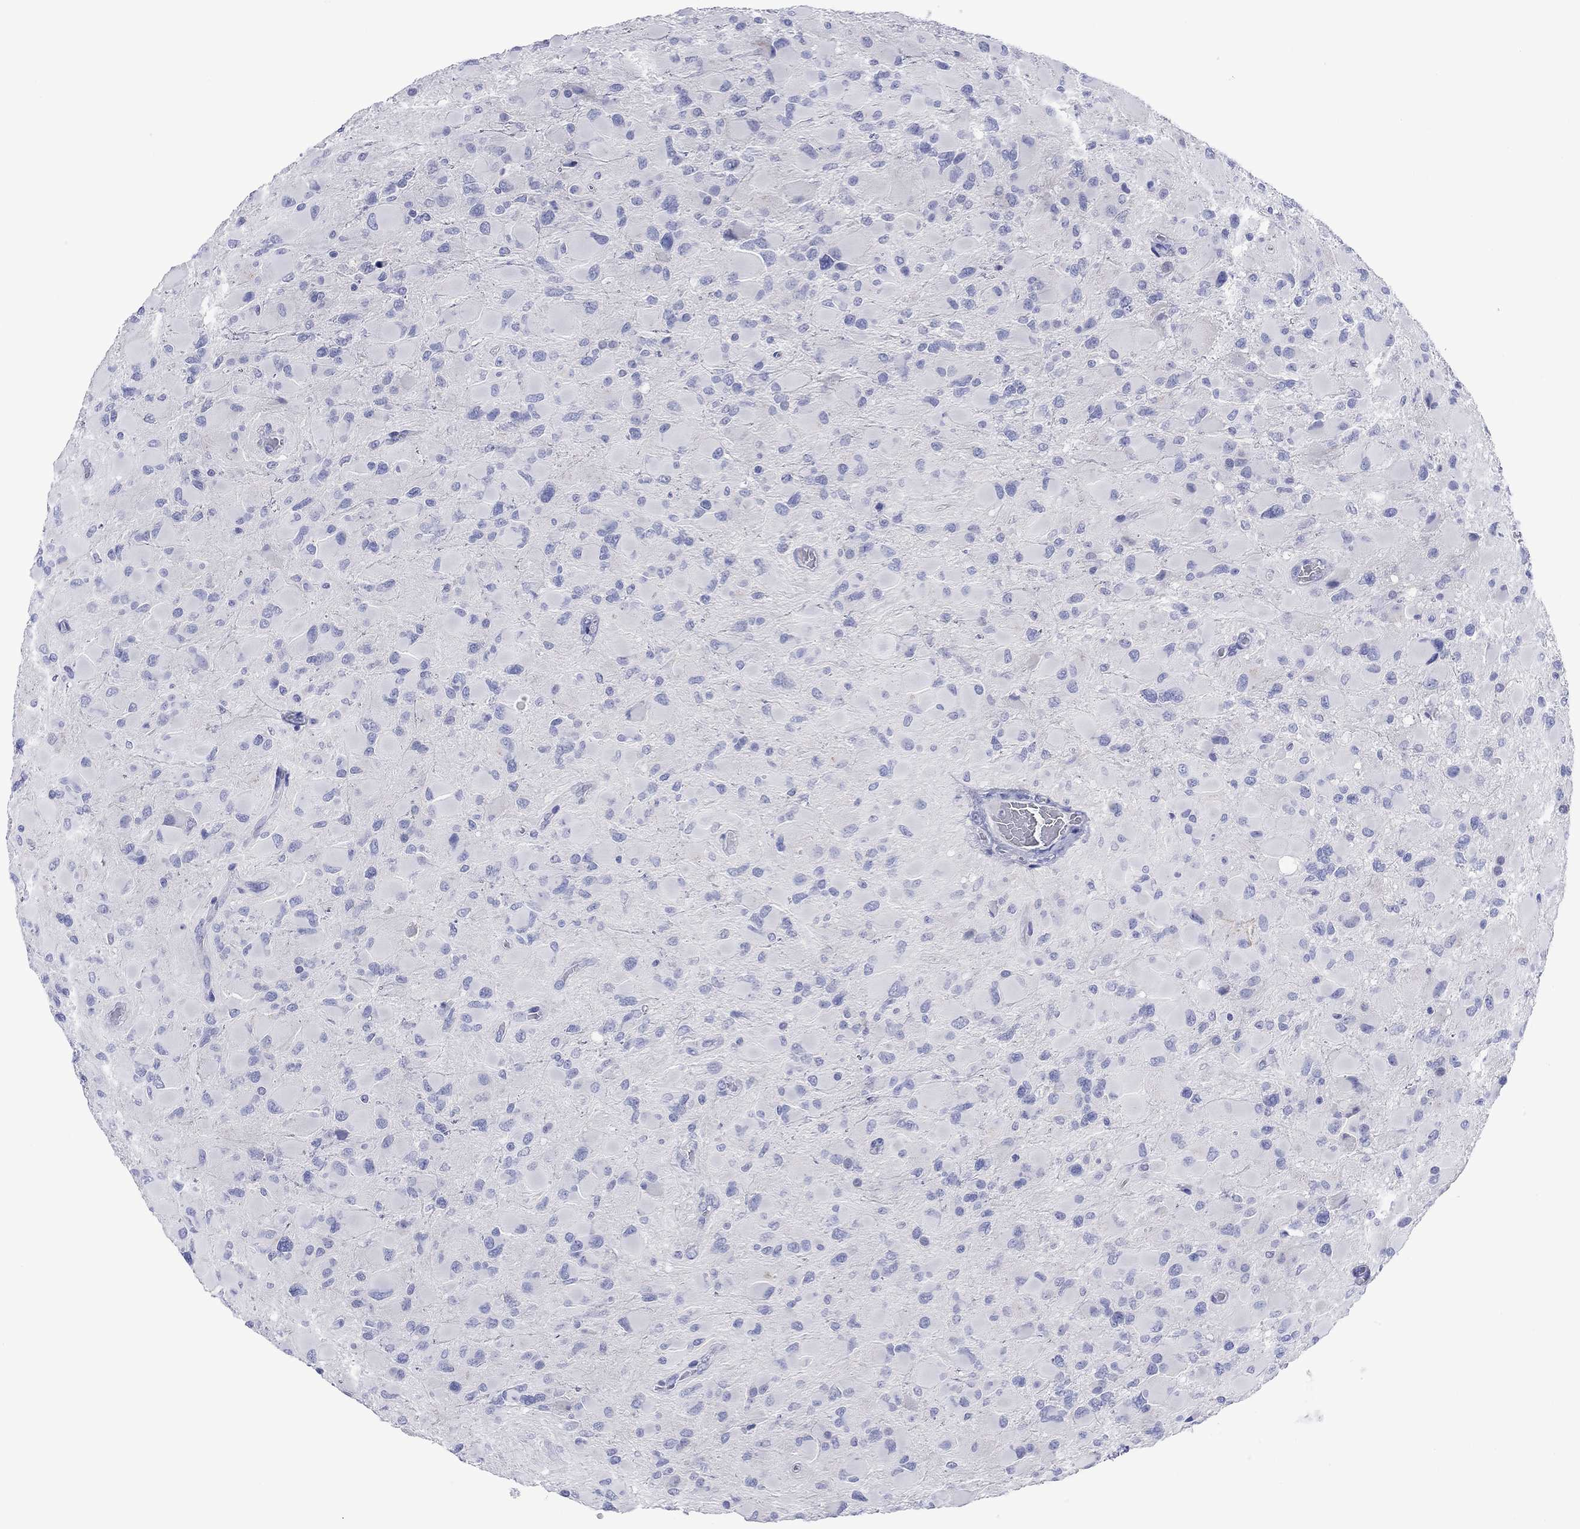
{"staining": {"intensity": "negative", "quantity": "none", "location": "none"}, "tissue": "glioma", "cell_type": "Tumor cells", "image_type": "cancer", "snomed": [{"axis": "morphology", "description": "Glioma, malignant, High grade"}, {"axis": "topography", "description": "Cerebral cortex"}], "caption": "Histopathology image shows no significant protein expression in tumor cells of glioma.", "gene": "MLANA", "patient": {"sex": "female", "age": 36}}